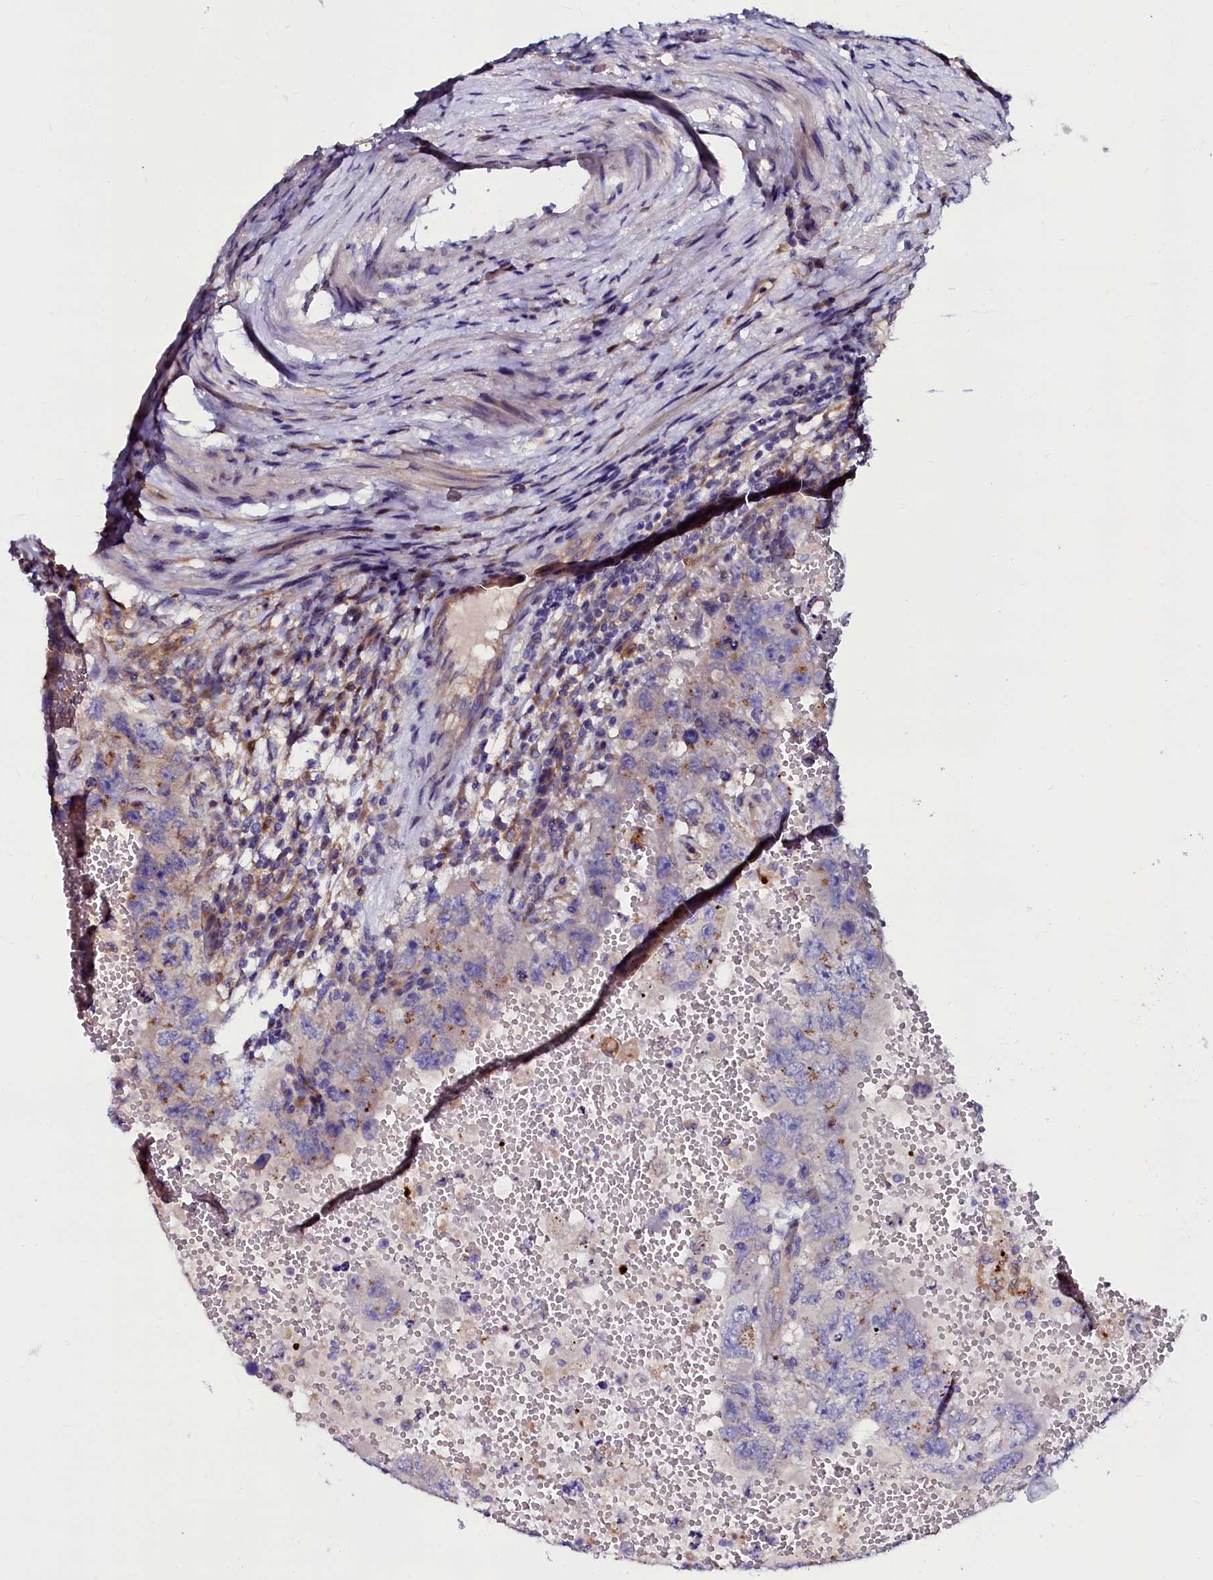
{"staining": {"intensity": "moderate", "quantity": "<25%", "location": "cytoplasmic/membranous"}, "tissue": "testis cancer", "cell_type": "Tumor cells", "image_type": "cancer", "snomed": [{"axis": "morphology", "description": "Carcinoma, Embryonal, NOS"}, {"axis": "topography", "description": "Testis"}], "caption": "Tumor cells show low levels of moderate cytoplasmic/membranous staining in about <25% of cells in testis cancer (embryonal carcinoma).", "gene": "OTOL1", "patient": {"sex": "male", "age": 26}}